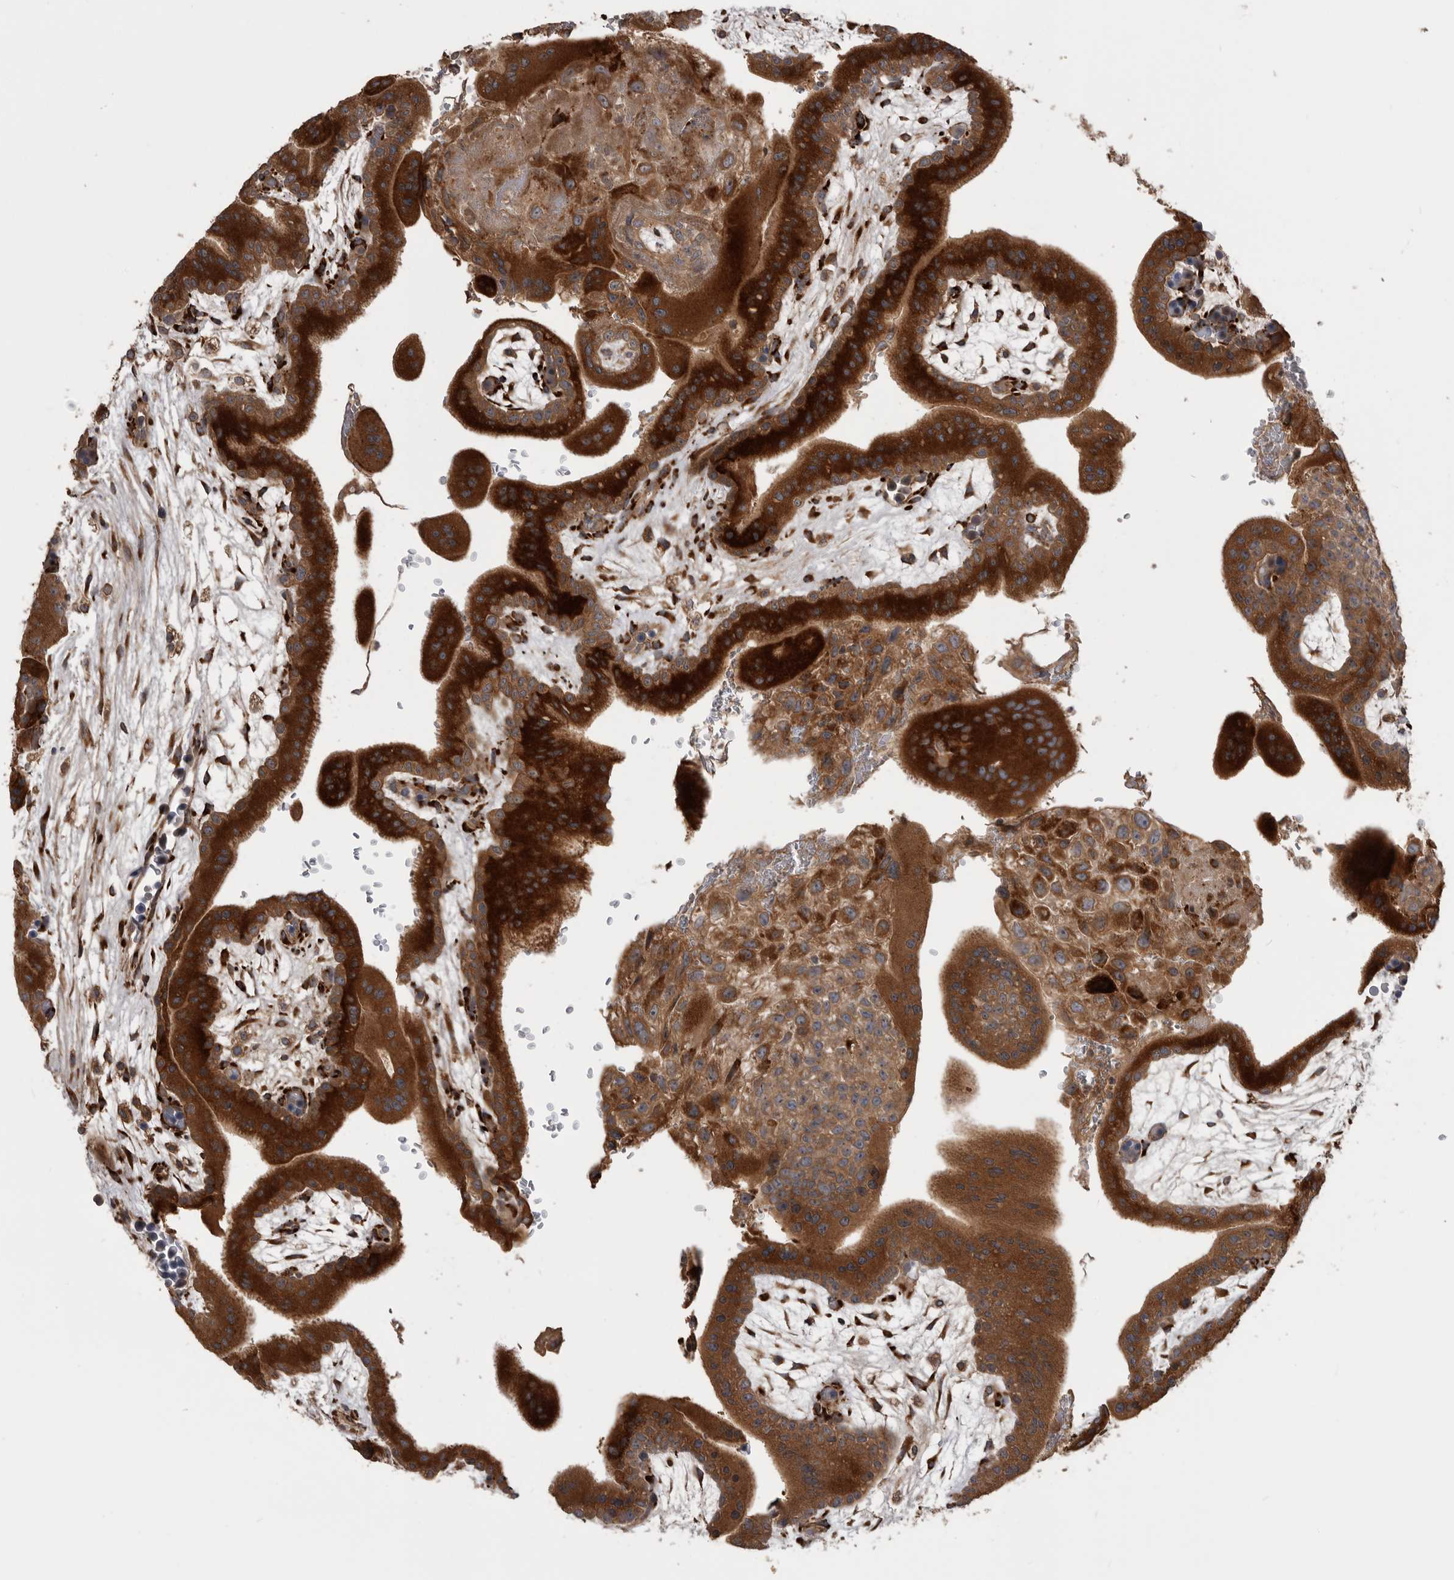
{"staining": {"intensity": "strong", "quantity": ">75%", "location": "cytoplasmic/membranous"}, "tissue": "placenta", "cell_type": "Trophoblastic cells", "image_type": "normal", "snomed": [{"axis": "morphology", "description": "Normal tissue, NOS"}, {"axis": "topography", "description": "Placenta"}], "caption": "A histopathology image of placenta stained for a protein exhibits strong cytoplasmic/membranous brown staining in trophoblastic cells.", "gene": "RAB3GAP2", "patient": {"sex": "female", "age": 35}}